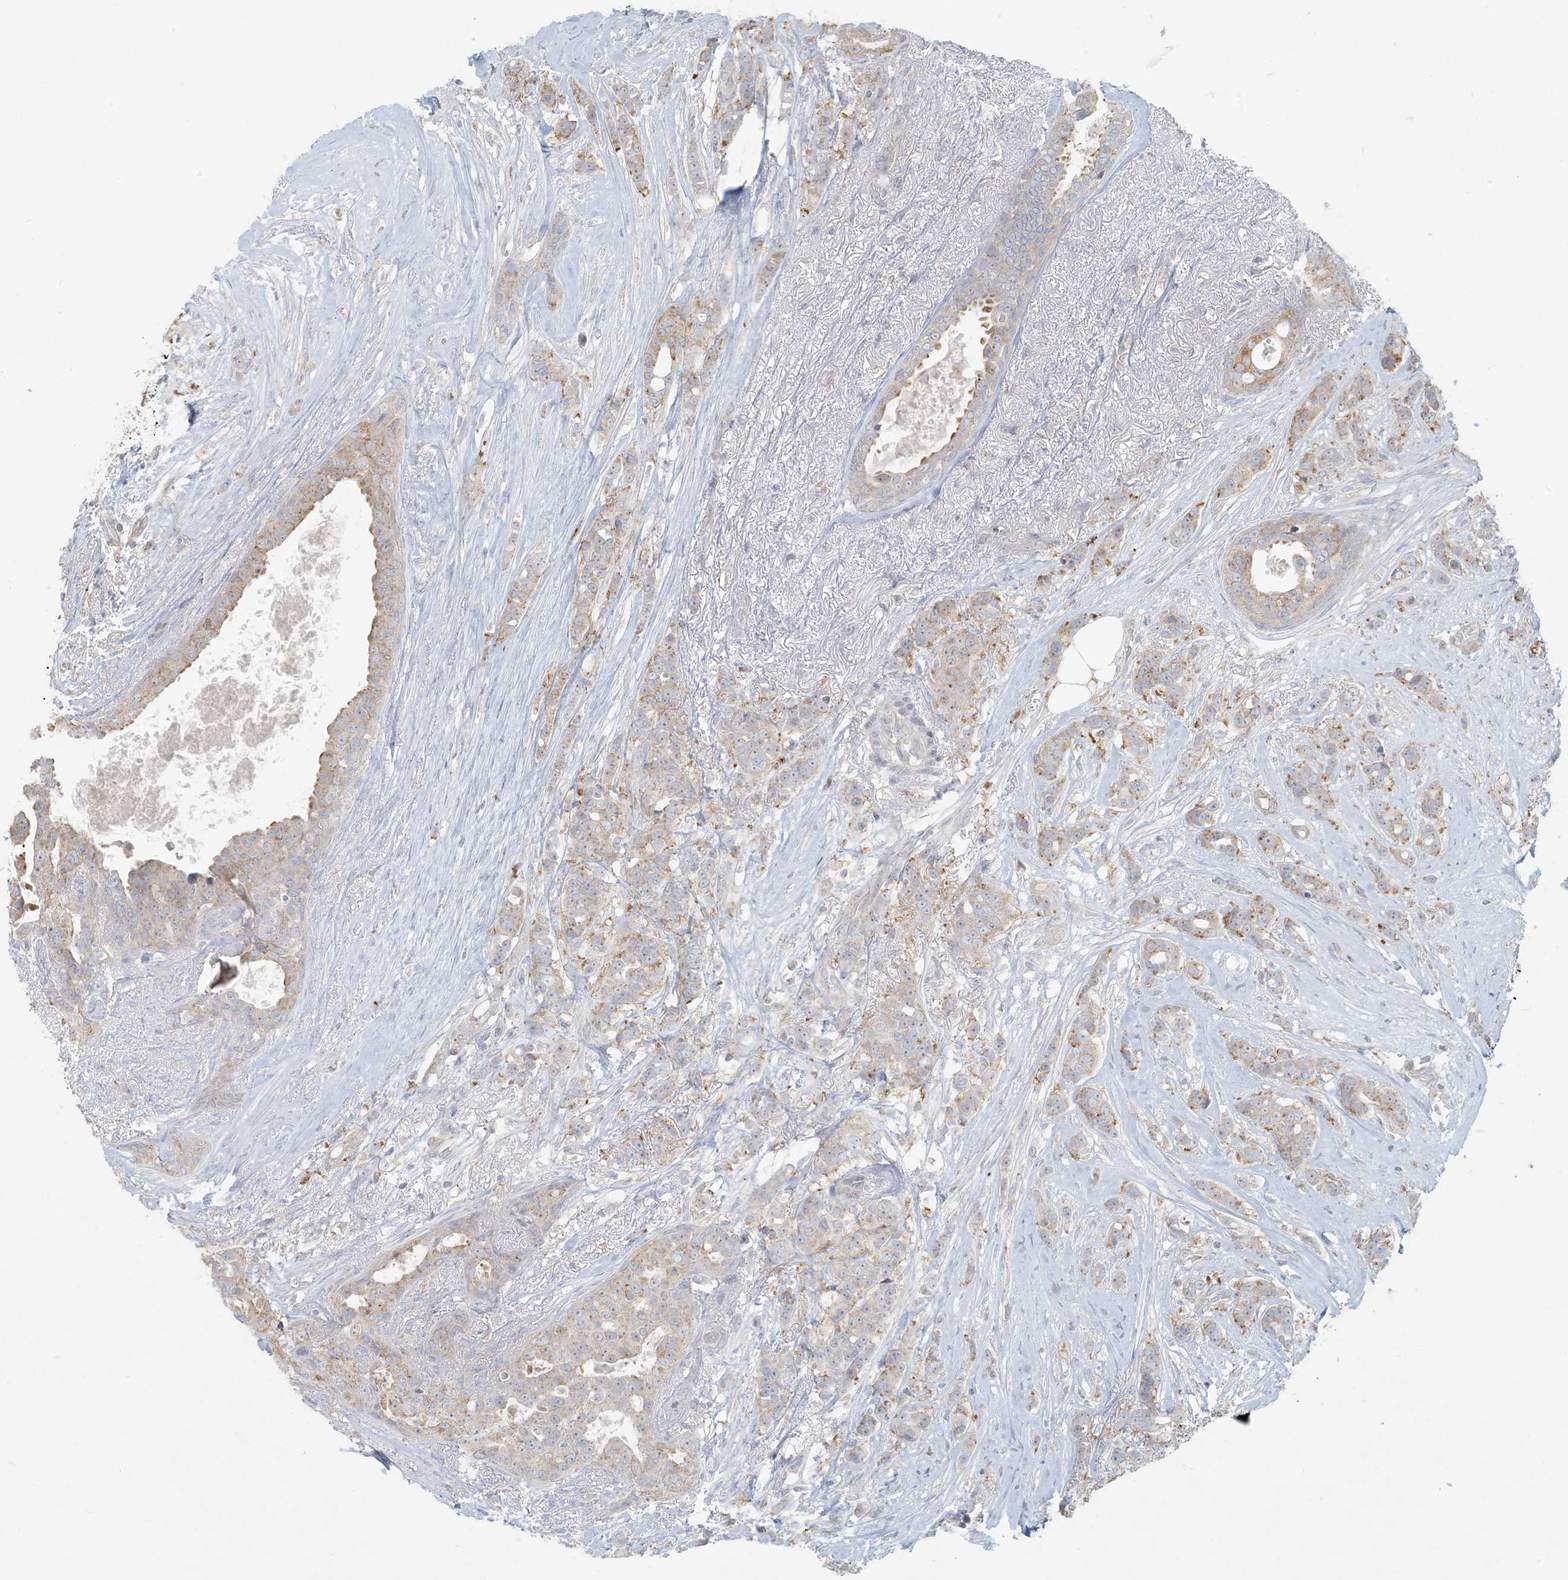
{"staining": {"intensity": "moderate", "quantity": "<25%", "location": "cytoplasmic/membranous"}, "tissue": "breast cancer", "cell_type": "Tumor cells", "image_type": "cancer", "snomed": [{"axis": "morphology", "description": "Lobular carcinoma"}, {"axis": "topography", "description": "Breast"}], "caption": "About <25% of tumor cells in breast lobular carcinoma display moderate cytoplasmic/membranous protein staining as visualized by brown immunohistochemical staining.", "gene": "HACL1", "patient": {"sex": "female", "age": 51}}